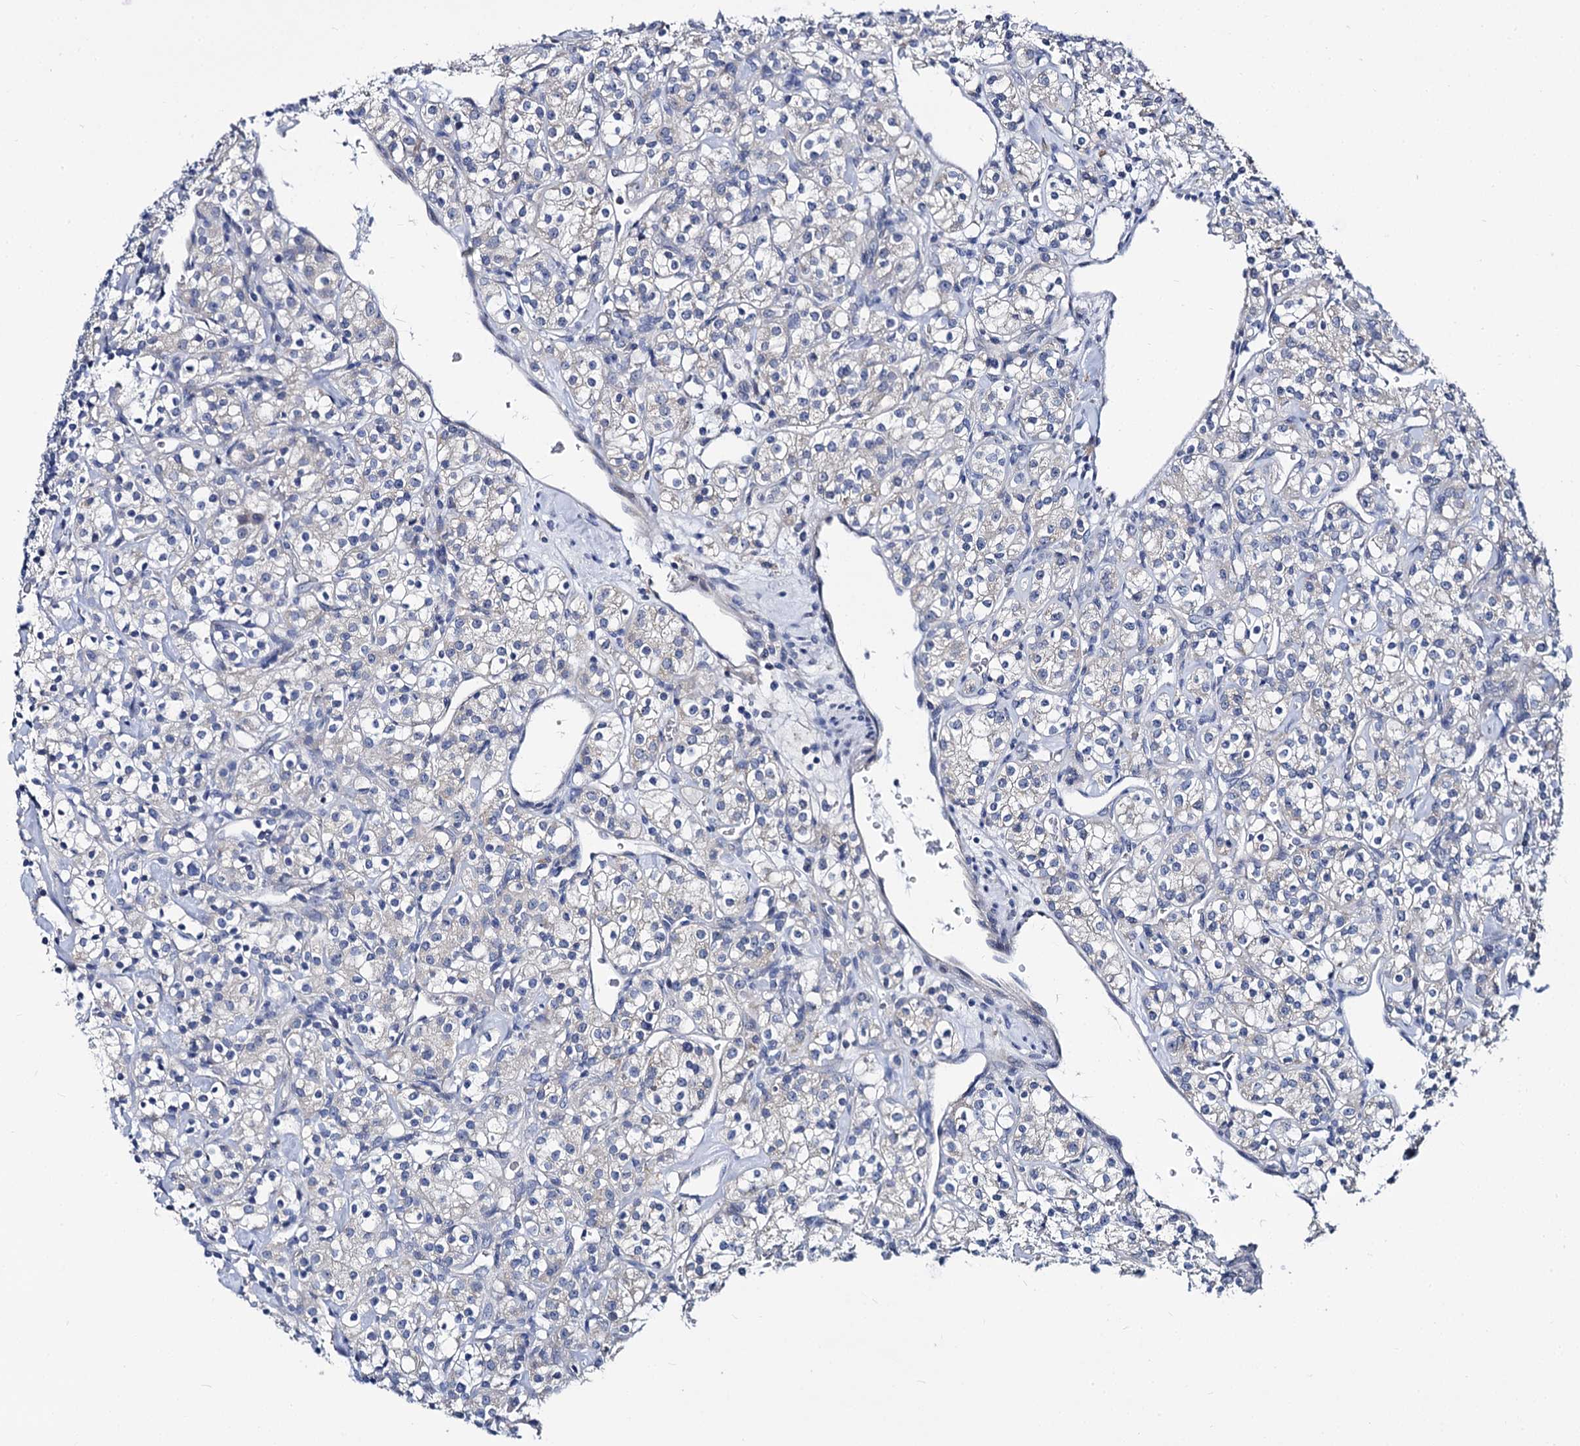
{"staining": {"intensity": "negative", "quantity": "none", "location": "none"}, "tissue": "renal cancer", "cell_type": "Tumor cells", "image_type": "cancer", "snomed": [{"axis": "morphology", "description": "Adenocarcinoma, NOS"}, {"axis": "topography", "description": "Kidney"}], "caption": "An image of adenocarcinoma (renal) stained for a protein demonstrates no brown staining in tumor cells.", "gene": "PANX2", "patient": {"sex": "male", "age": 77}}